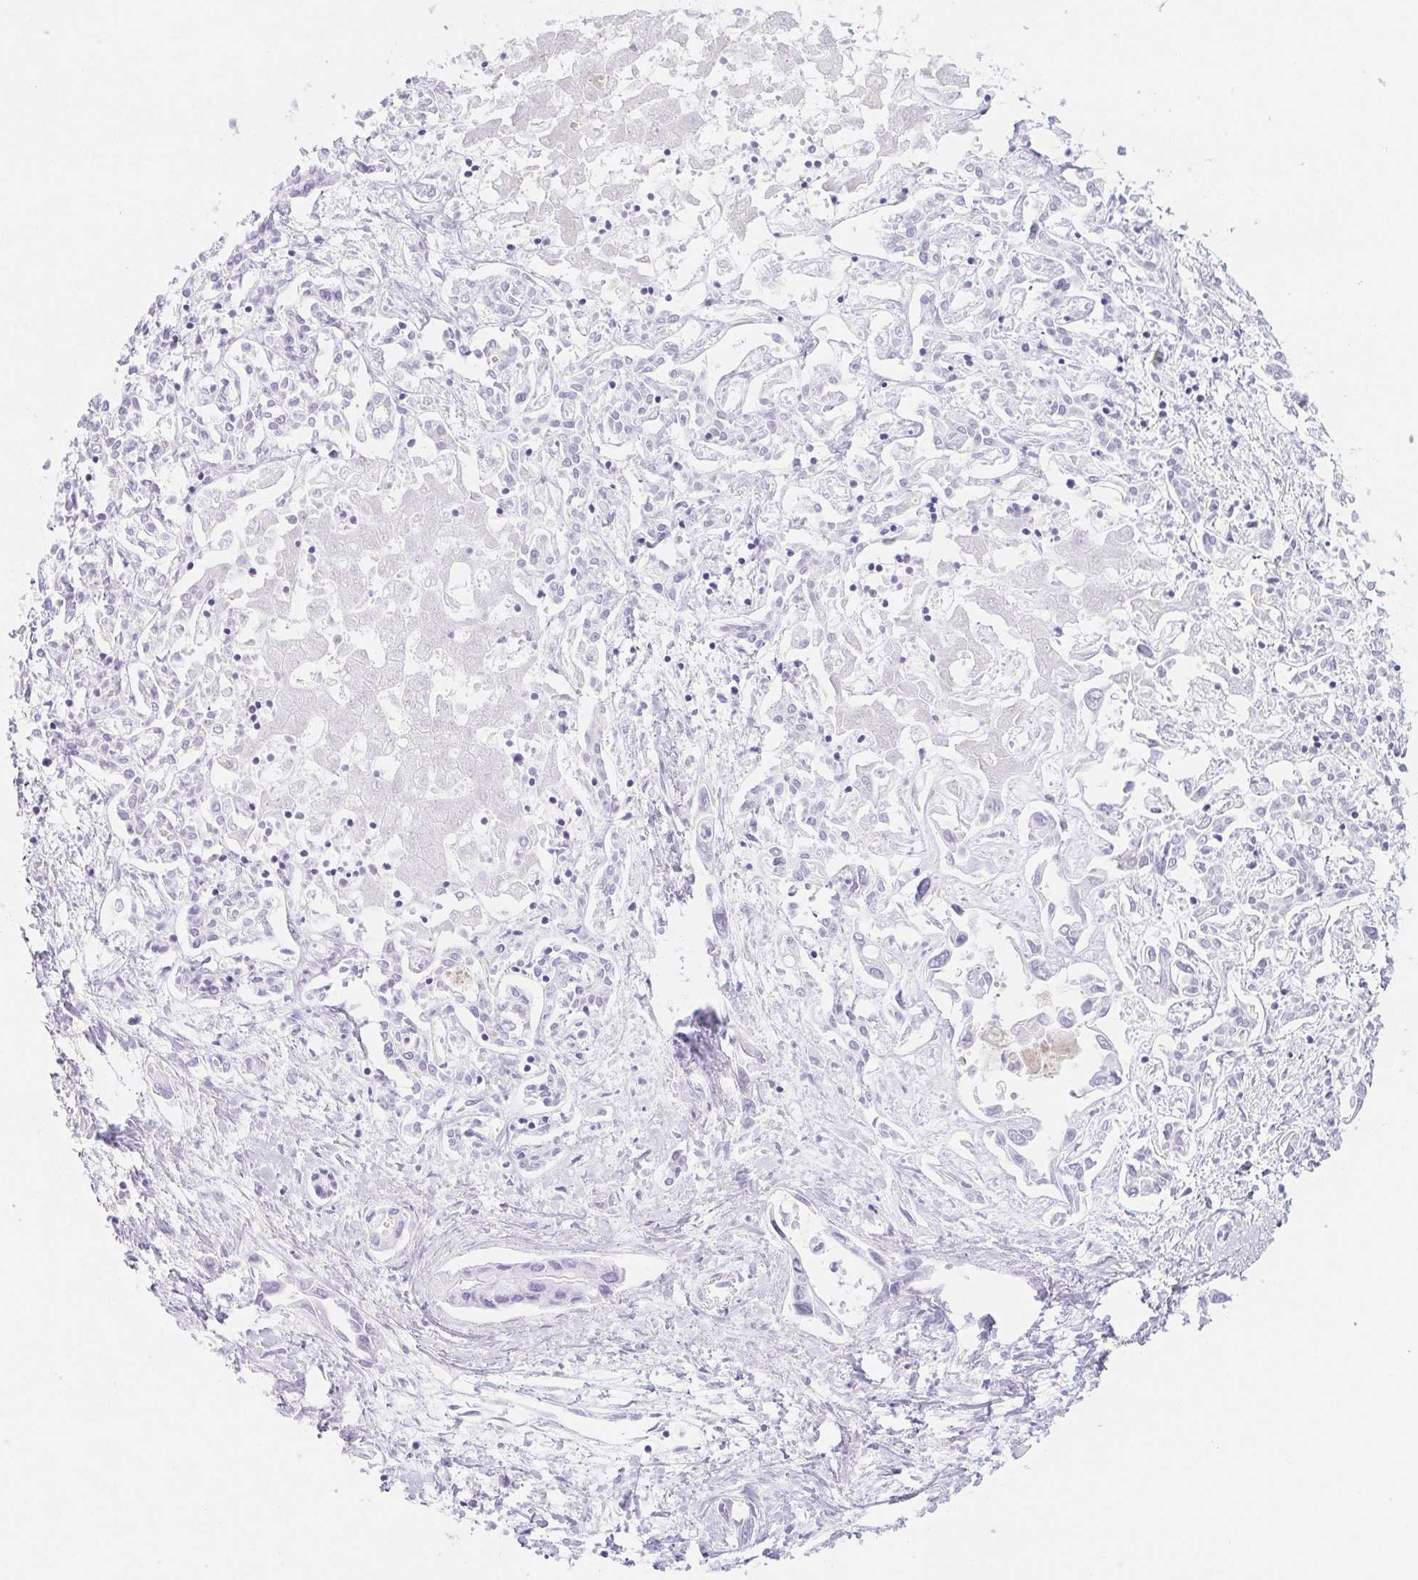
{"staining": {"intensity": "negative", "quantity": "none", "location": "none"}, "tissue": "liver cancer", "cell_type": "Tumor cells", "image_type": "cancer", "snomed": [{"axis": "morphology", "description": "Cholangiocarcinoma"}, {"axis": "topography", "description": "Liver"}], "caption": "A micrograph of human liver cancer is negative for staining in tumor cells.", "gene": "ITIH2", "patient": {"sex": "female", "age": 64}}